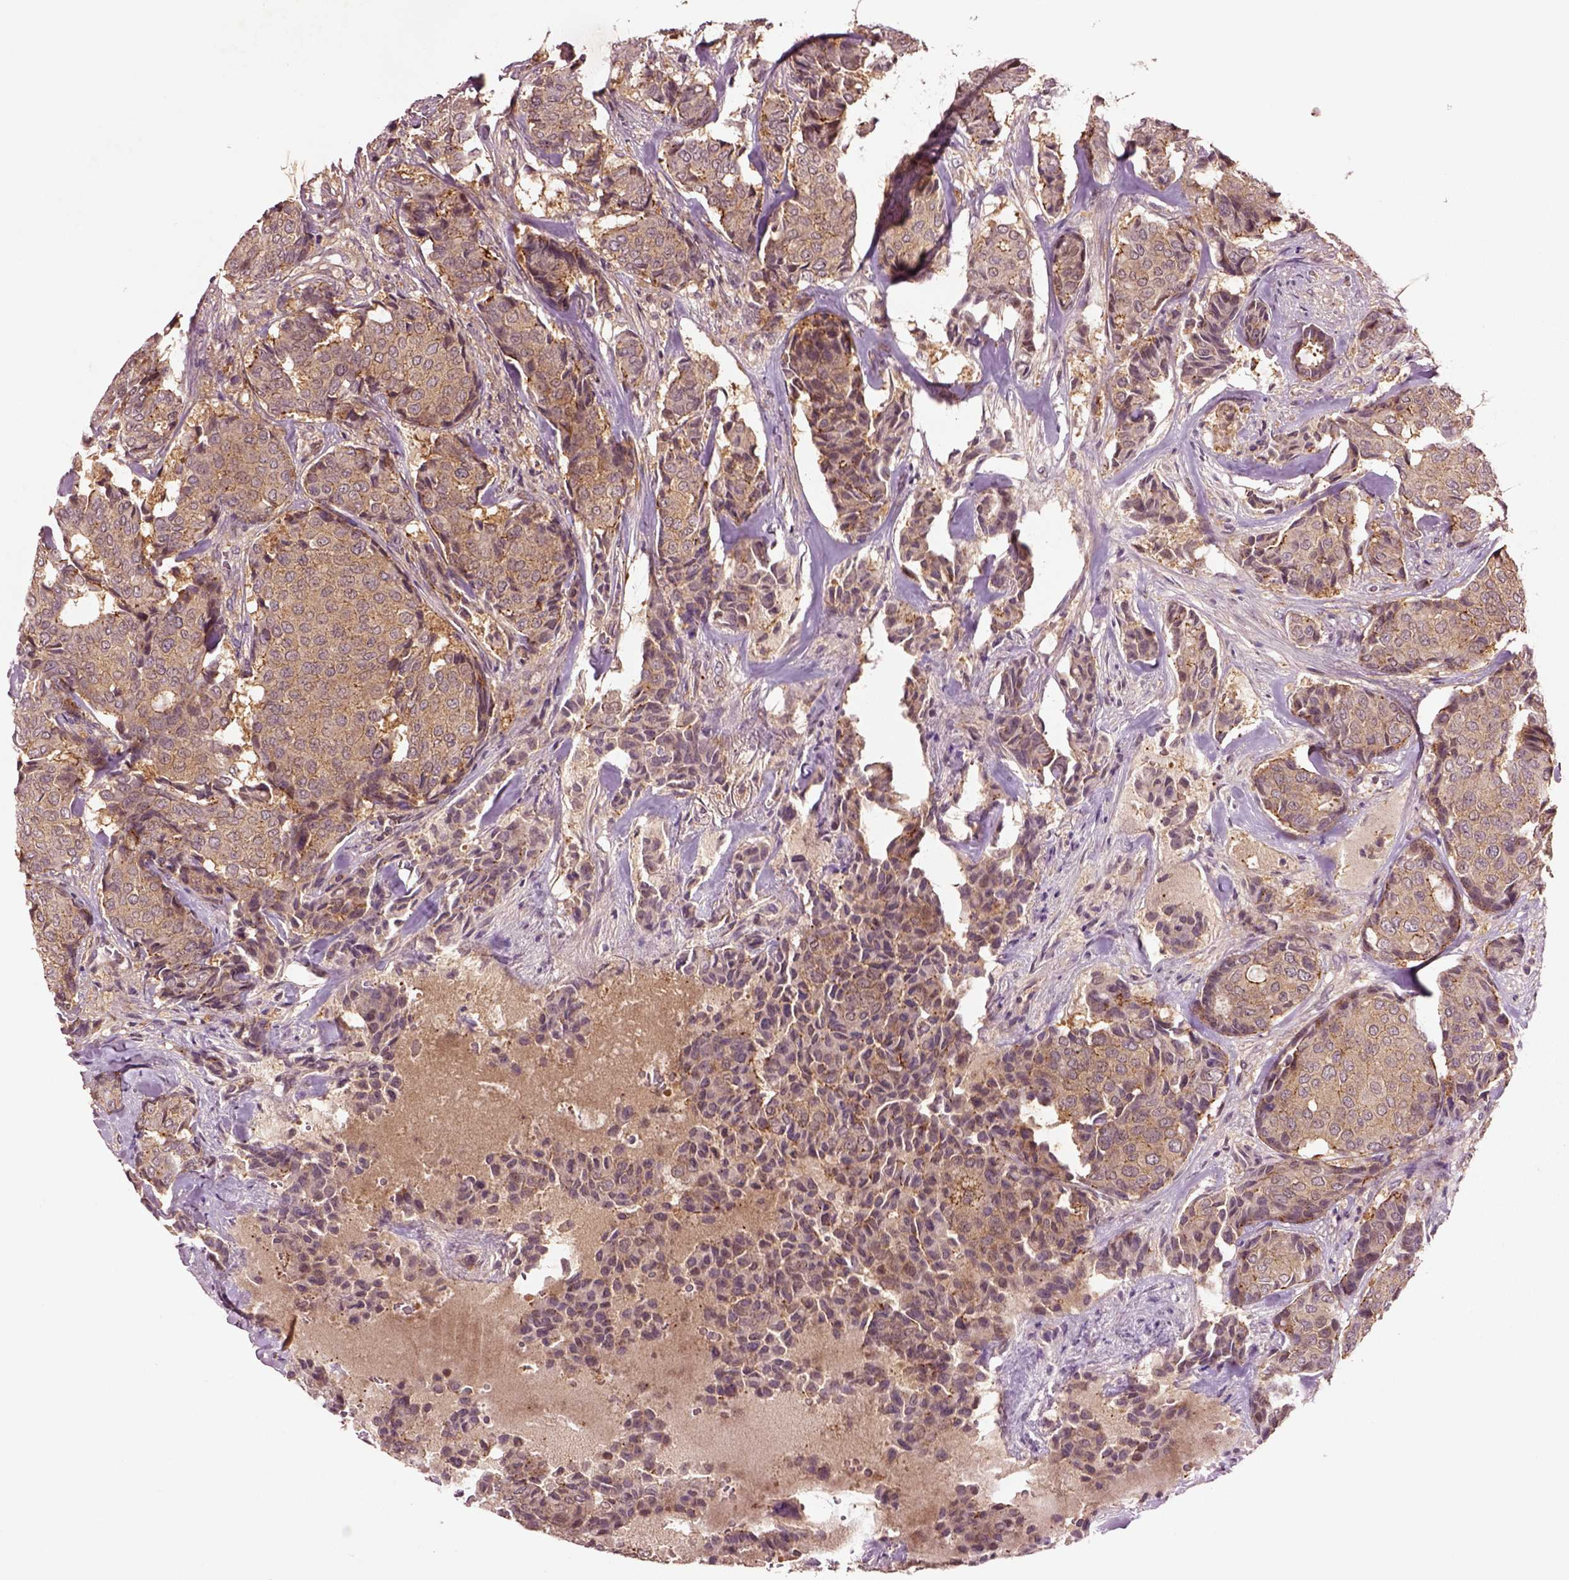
{"staining": {"intensity": "moderate", "quantity": ">75%", "location": "cytoplasmic/membranous"}, "tissue": "breast cancer", "cell_type": "Tumor cells", "image_type": "cancer", "snomed": [{"axis": "morphology", "description": "Duct carcinoma"}, {"axis": "topography", "description": "Breast"}], "caption": "Protein positivity by immunohistochemistry shows moderate cytoplasmic/membranous expression in about >75% of tumor cells in breast cancer.", "gene": "MTHFS", "patient": {"sex": "female", "age": 75}}